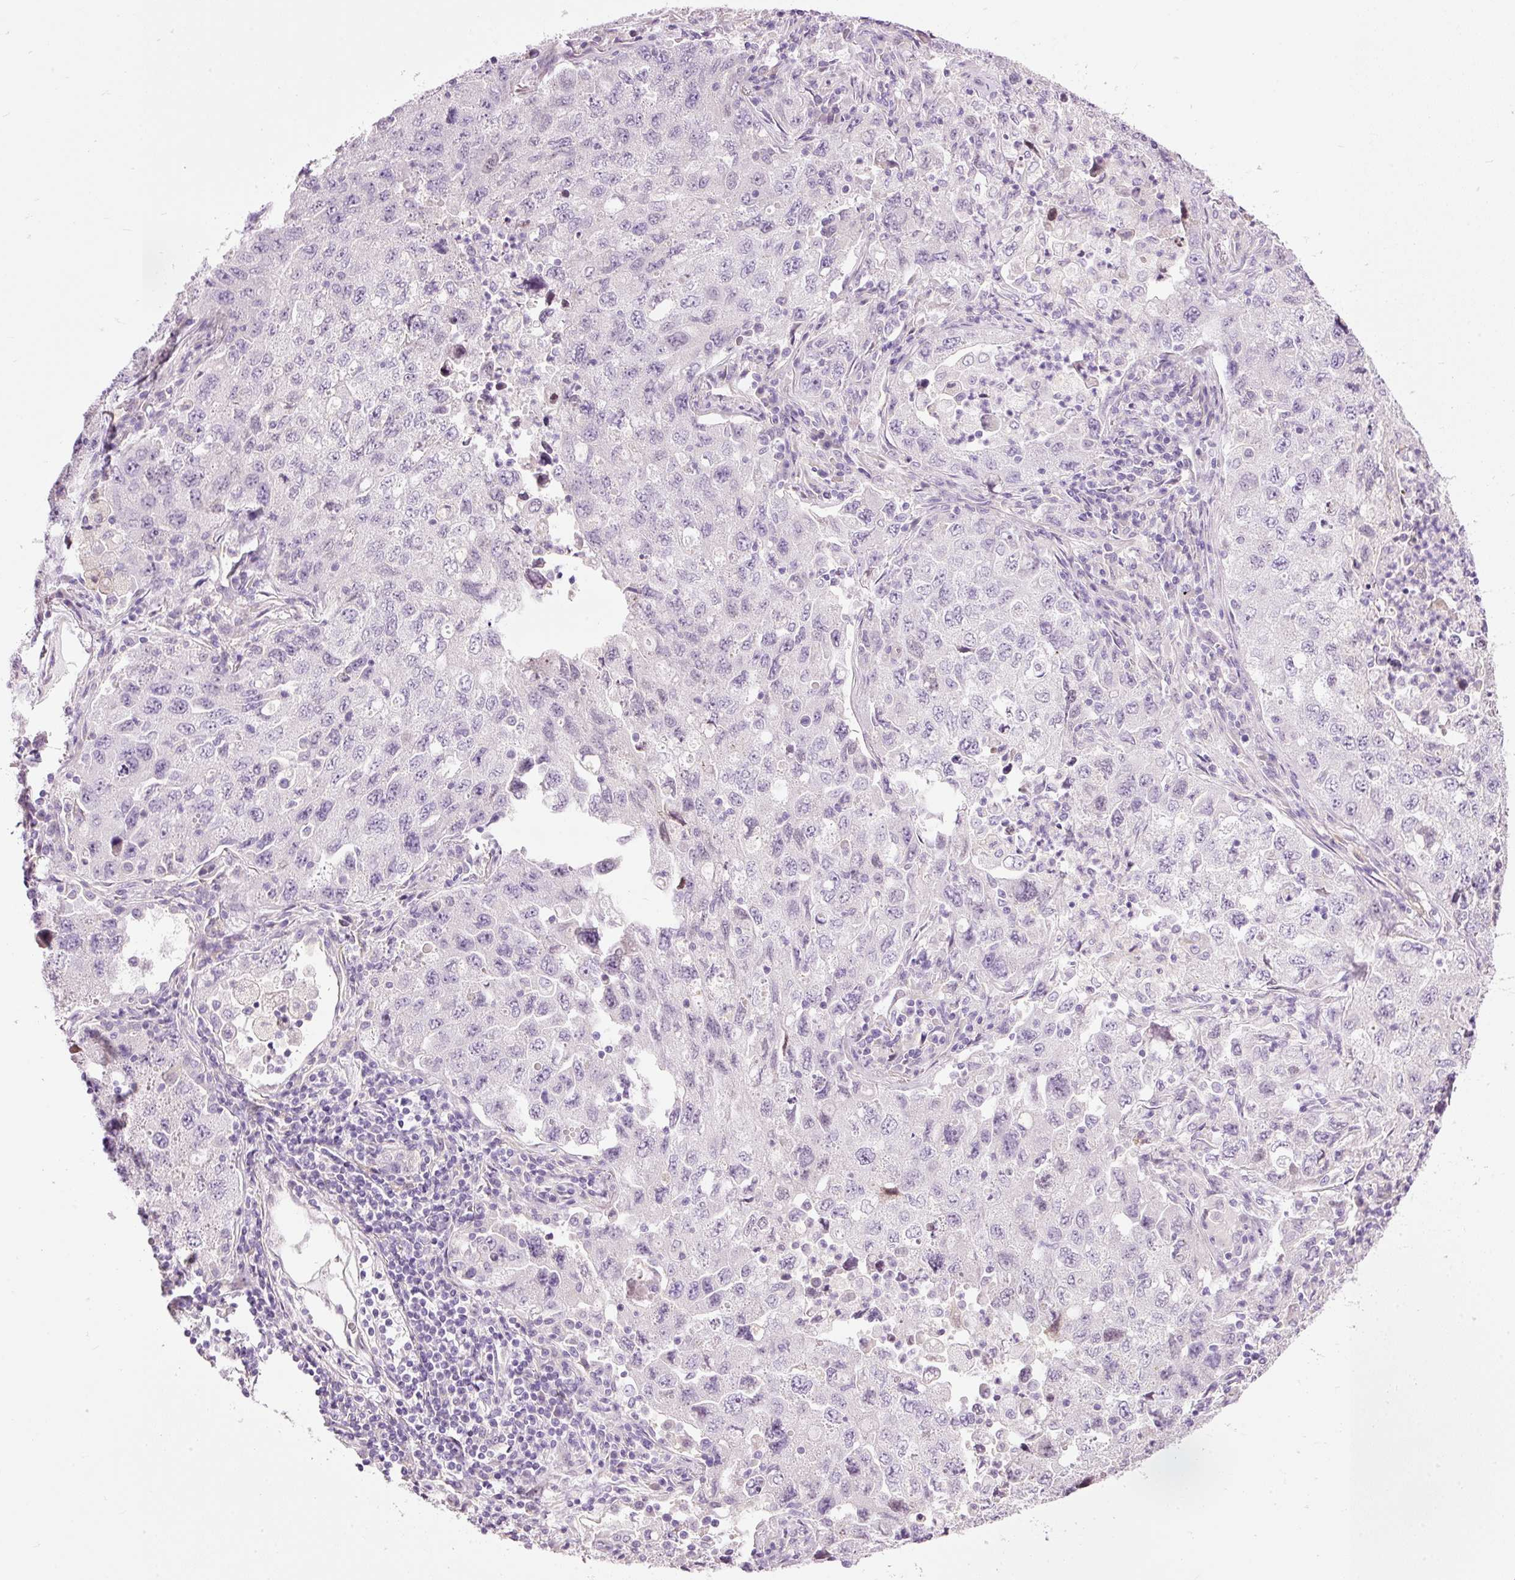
{"staining": {"intensity": "negative", "quantity": "none", "location": "none"}, "tissue": "lung cancer", "cell_type": "Tumor cells", "image_type": "cancer", "snomed": [{"axis": "morphology", "description": "Adenocarcinoma, NOS"}, {"axis": "topography", "description": "Lung"}], "caption": "Tumor cells are negative for protein expression in human lung adenocarcinoma.", "gene": "FCRL4", "patient": {"sex": "female", "age": 57}}